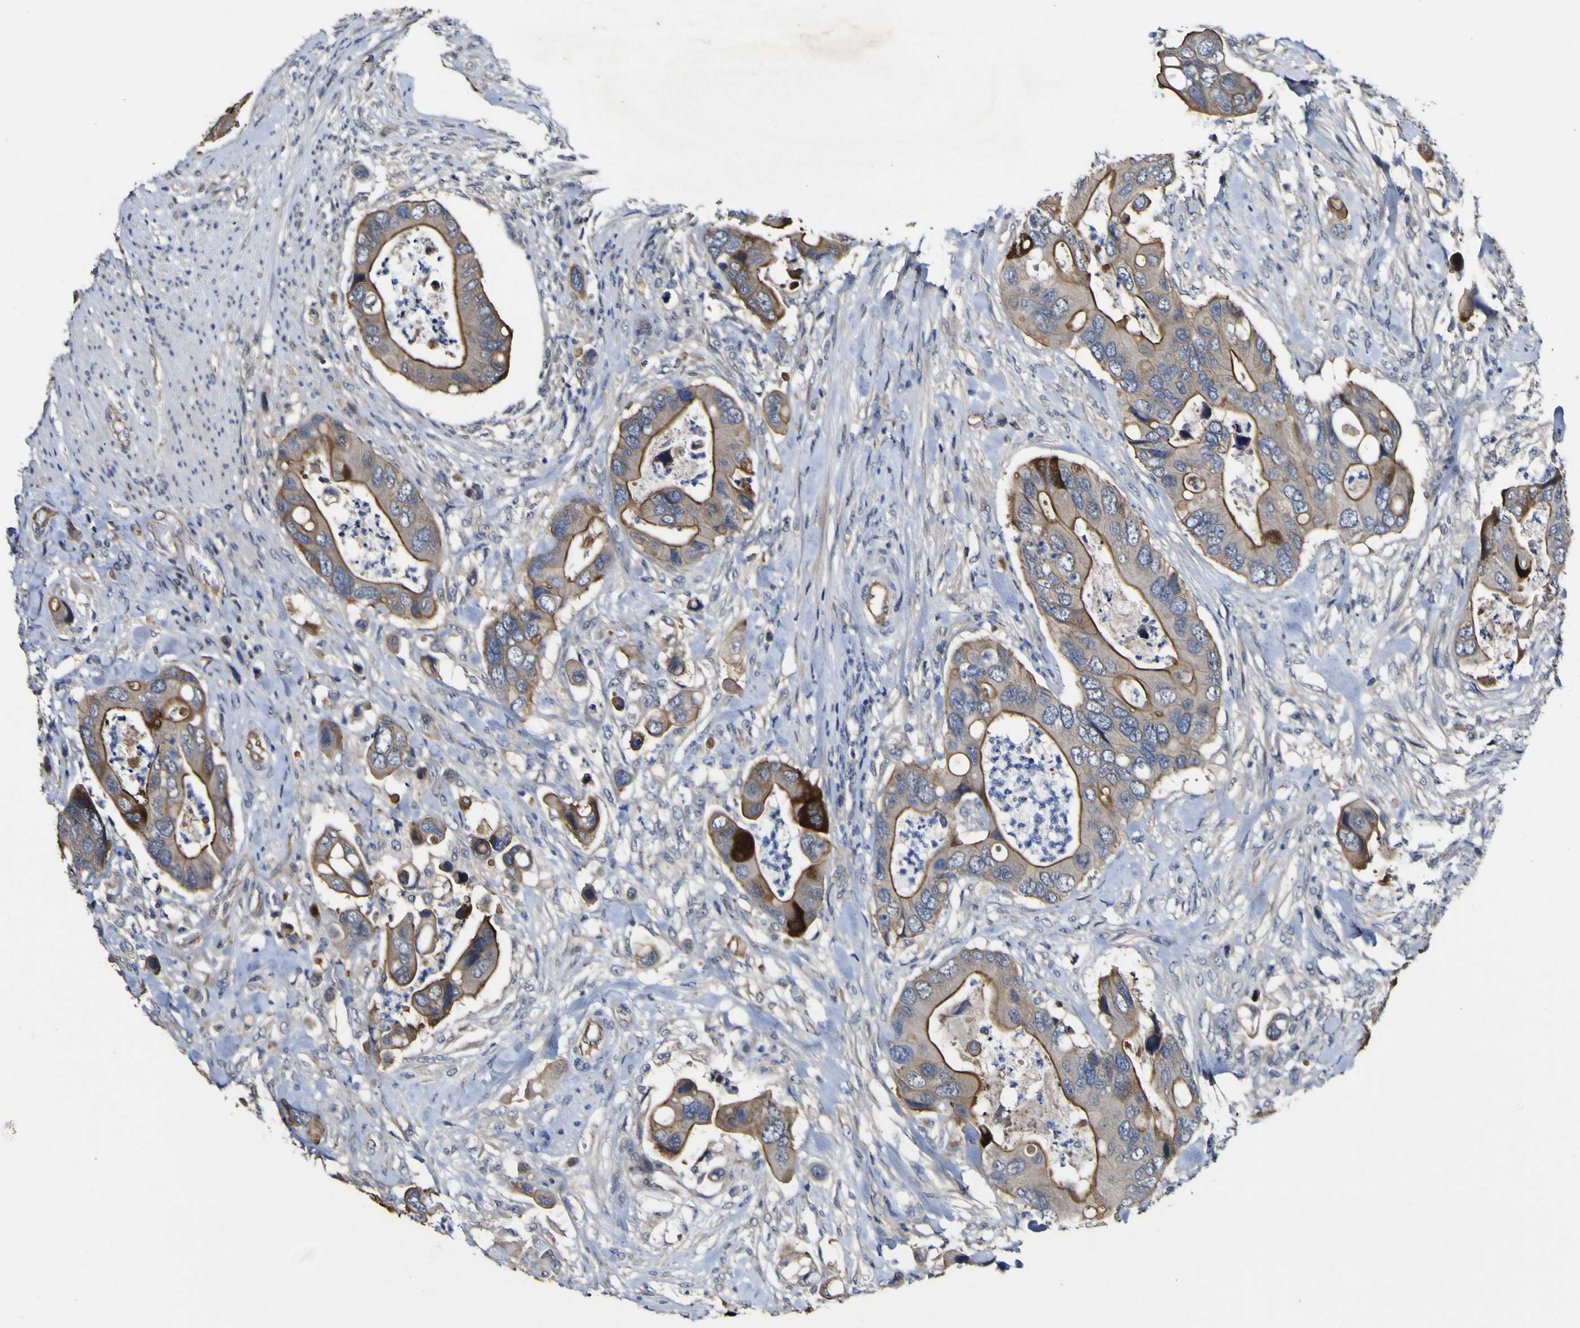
{"staining": {"intensity": "moderate", "quantity": ">75%", "location": "cytoplasmic/membranous"}, "tissue": "colorectal cancer", "cell_type": "Tumor cells", "image_type": "cancer", "snomed": [{"axis": "morphology", "description": "Adenocarcinoma, NOS"}, {"axis": "topography", "description": "Rectum"}], "caption": "Moderate cytoplasmic/membranous protein staining is identified in approximately >75% of tumor cells in adenocarcinoma (colorectal). (DAB (3,3'-diaminobenzidine) = brown stain, brightfield microscopy at high magnification).", "gene": "CCL2", "patient": {"sex": "female", "age": 57}}